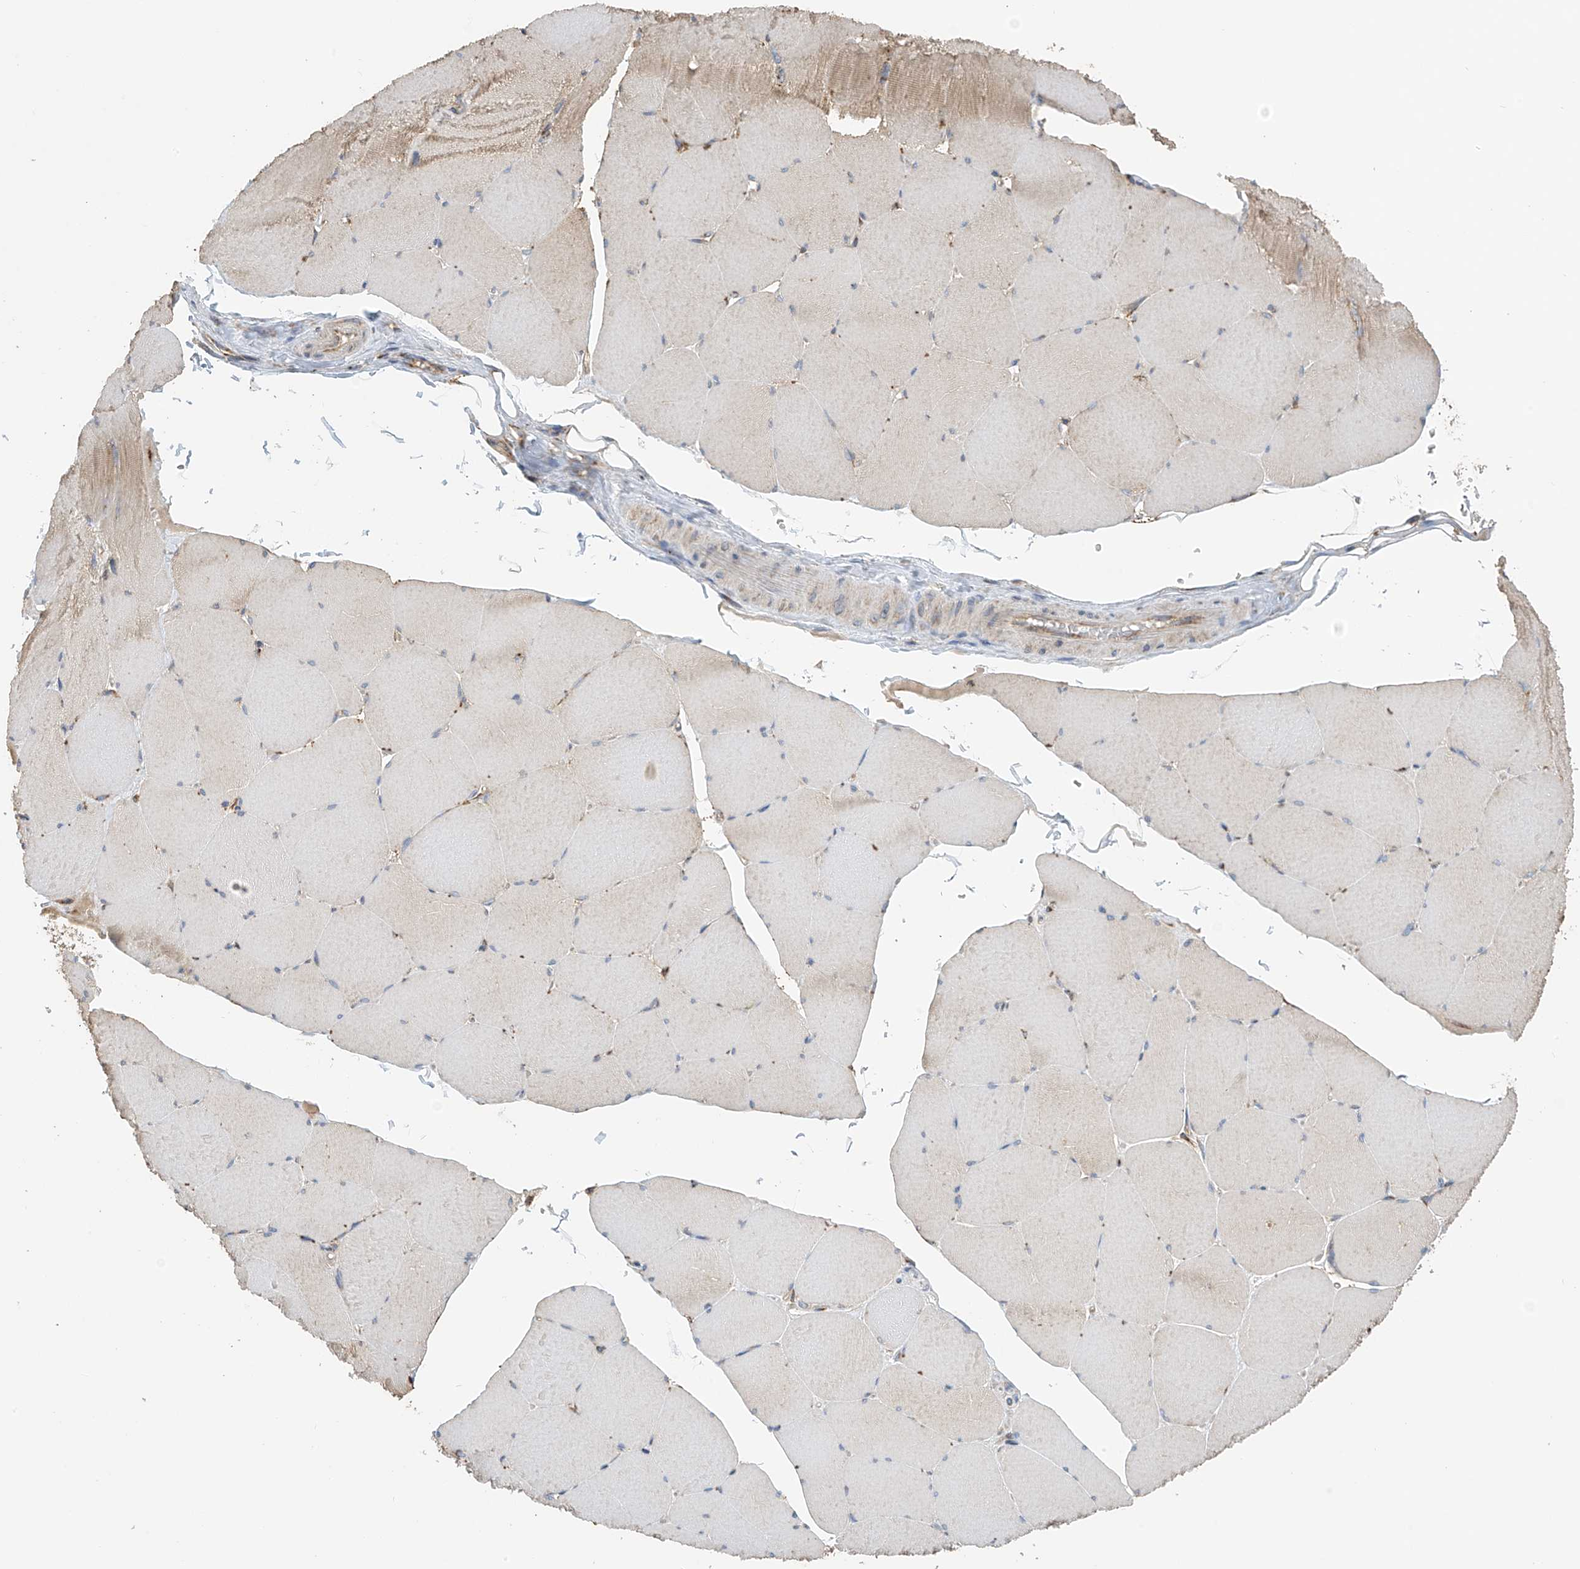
{"staining": {"intensity": "weak", "quantity": "25%-75%", "location": "cytoplasmic/membranous"}, "tissue": "skeletal muscle", "cell_type": "Myocytes", "image_type": "normal", "snomed": [{"axis": "morphology", "description": "Normal tissue, NOS"}, {"axis": "topography", "description": "Skeletal muscle"}, {"axis": "topography", "description": "Head-Neck"}], "caption": "Weak cytoplasmic/membranous expression for a protein is appreciated in about 25%-75% of myocytes of unremarkable skeletal muscle using immunohistochemistry.", "gene": "PNPT1", "patient": {"sex": "male", "age": 66}}